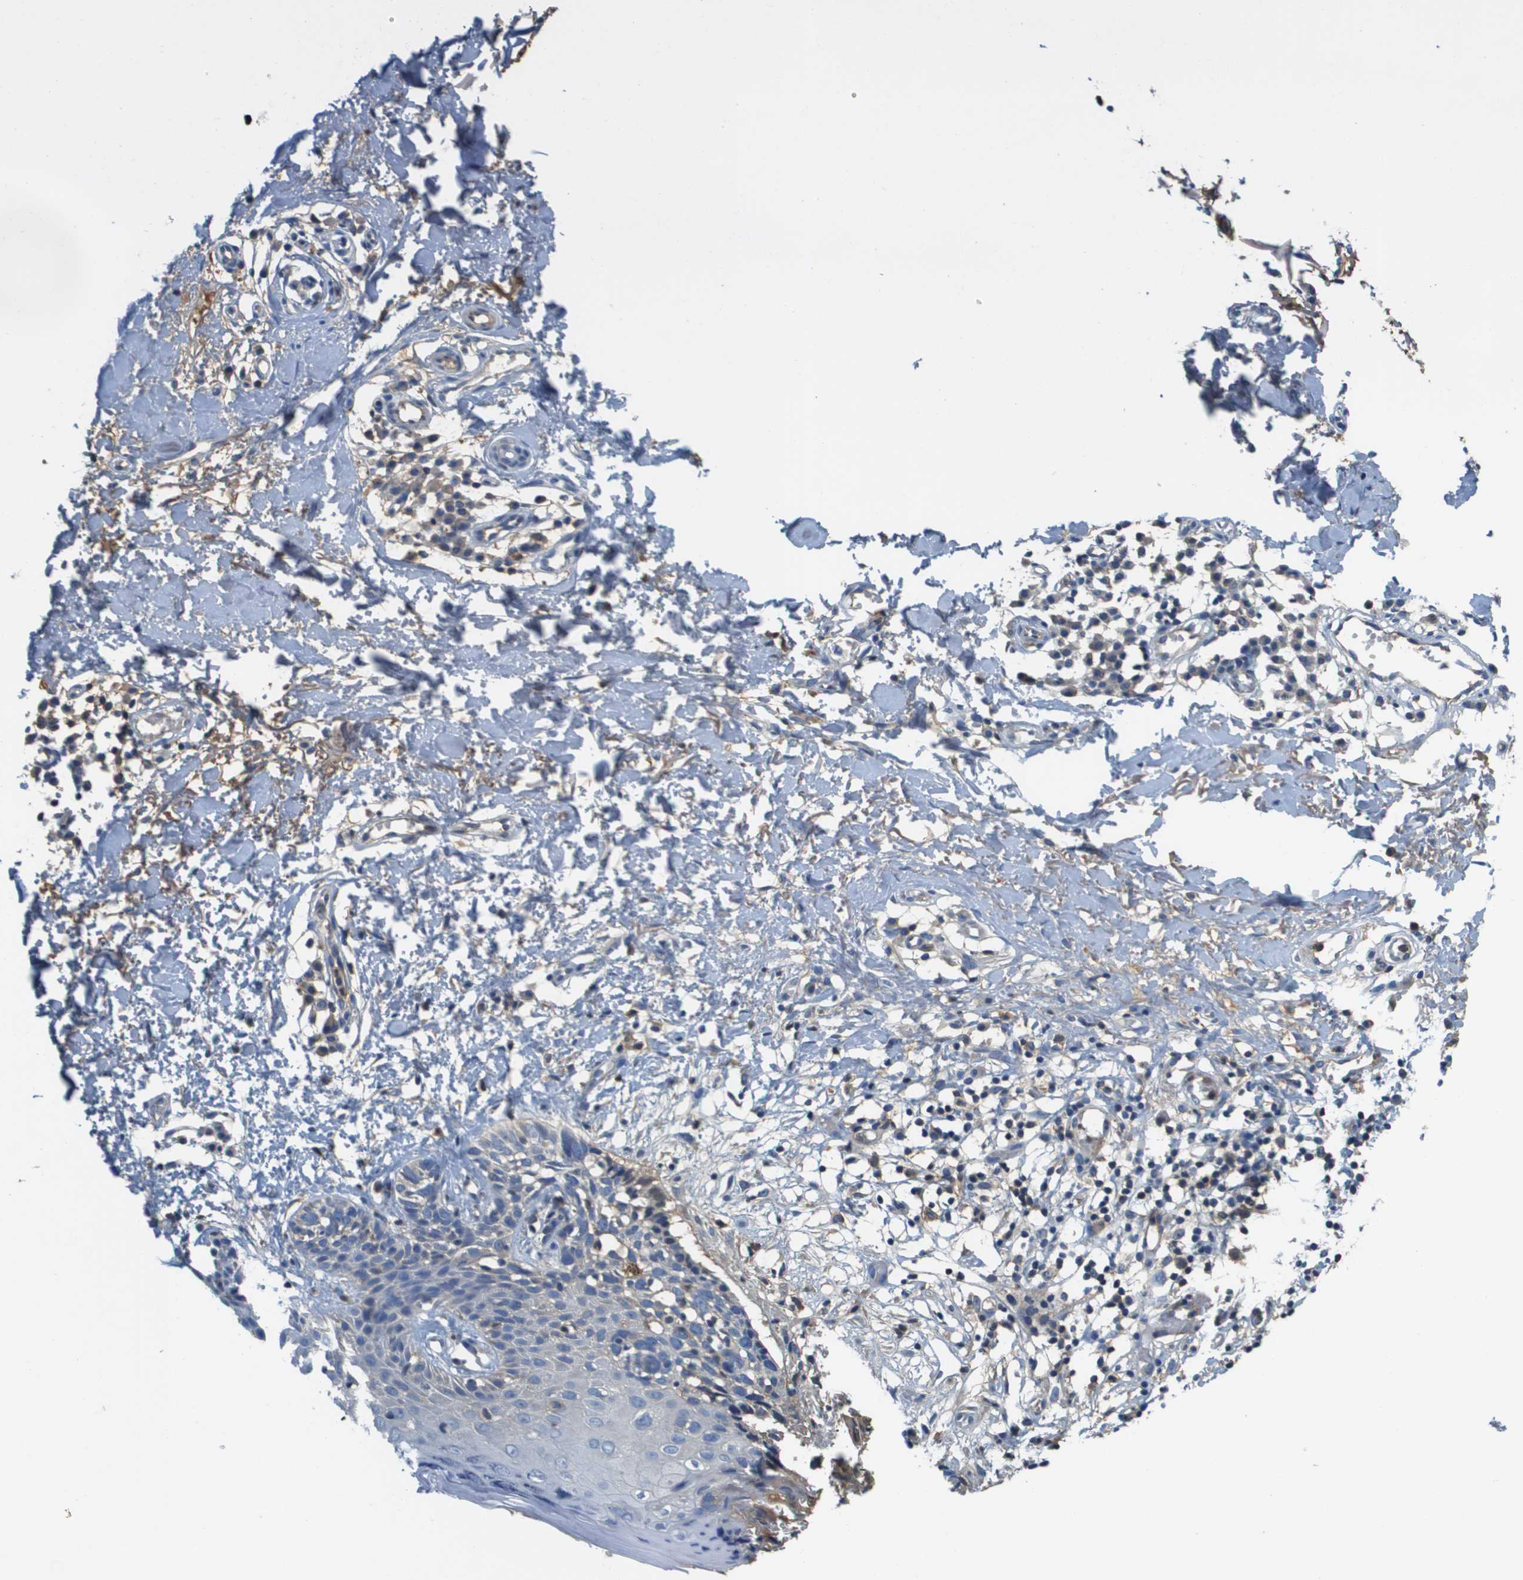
{"staining": {"intensity": "negative", "quantity": "none", "location": "none"}, "tissue": "skin cancer", "cell_type": "Tumor cells", "image_type": "cancer", "snomed": [{"axis": "morphology", "description": "Normal tissue, NOS"}, {"axis": "morphology", "description": "Basal cell carcinoma"}, {"axis": "topography", "description": "Skin"}], "caption": "An image of basal cell carcinoma (skin) stained for a protein reveals no brown staining in tumor cells.", "gene": "SLC16A3", "patient": {"sex": "male", "age": 77}}